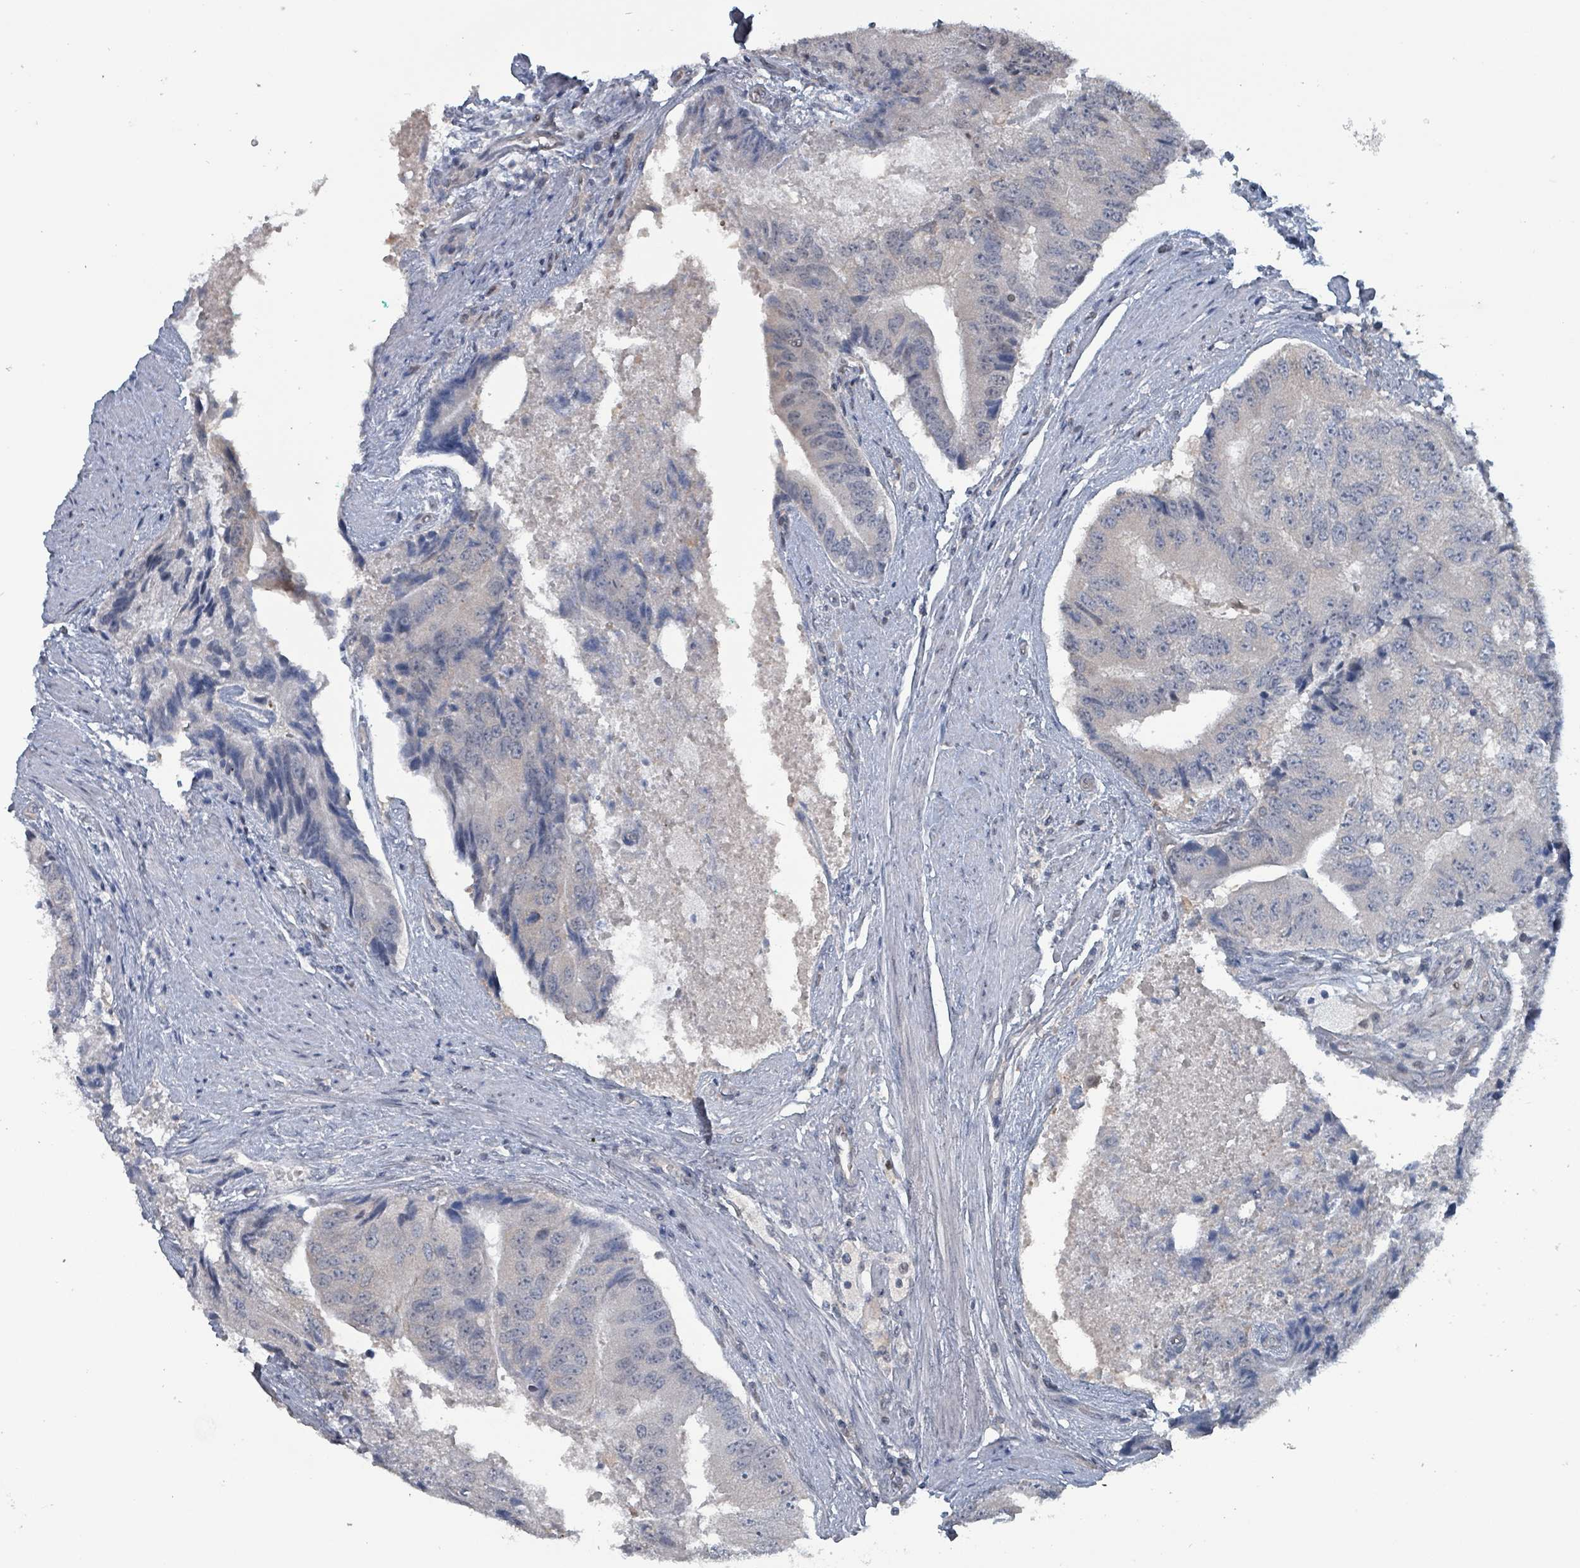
{"staining": {"intensity": "negative", "quantity": "none", "location": "none"}, "tissue": "prostate cancer", "cell_type": "Tumor cells", "image_type": "cancer", "snomed": [{"axis": "morphology", "description": "Adenocarcinoma, High grade"}, {"axis": "topography", "description": "Prostate"}], "caption": "This is a image of immunohistochemistry (IHC) staining of adenocarcinoma (high-grade) (prostate), which shows no positivity in tumor cells.", "gene": "BIVM", "patient": {"sex": "male", "age": 70}}